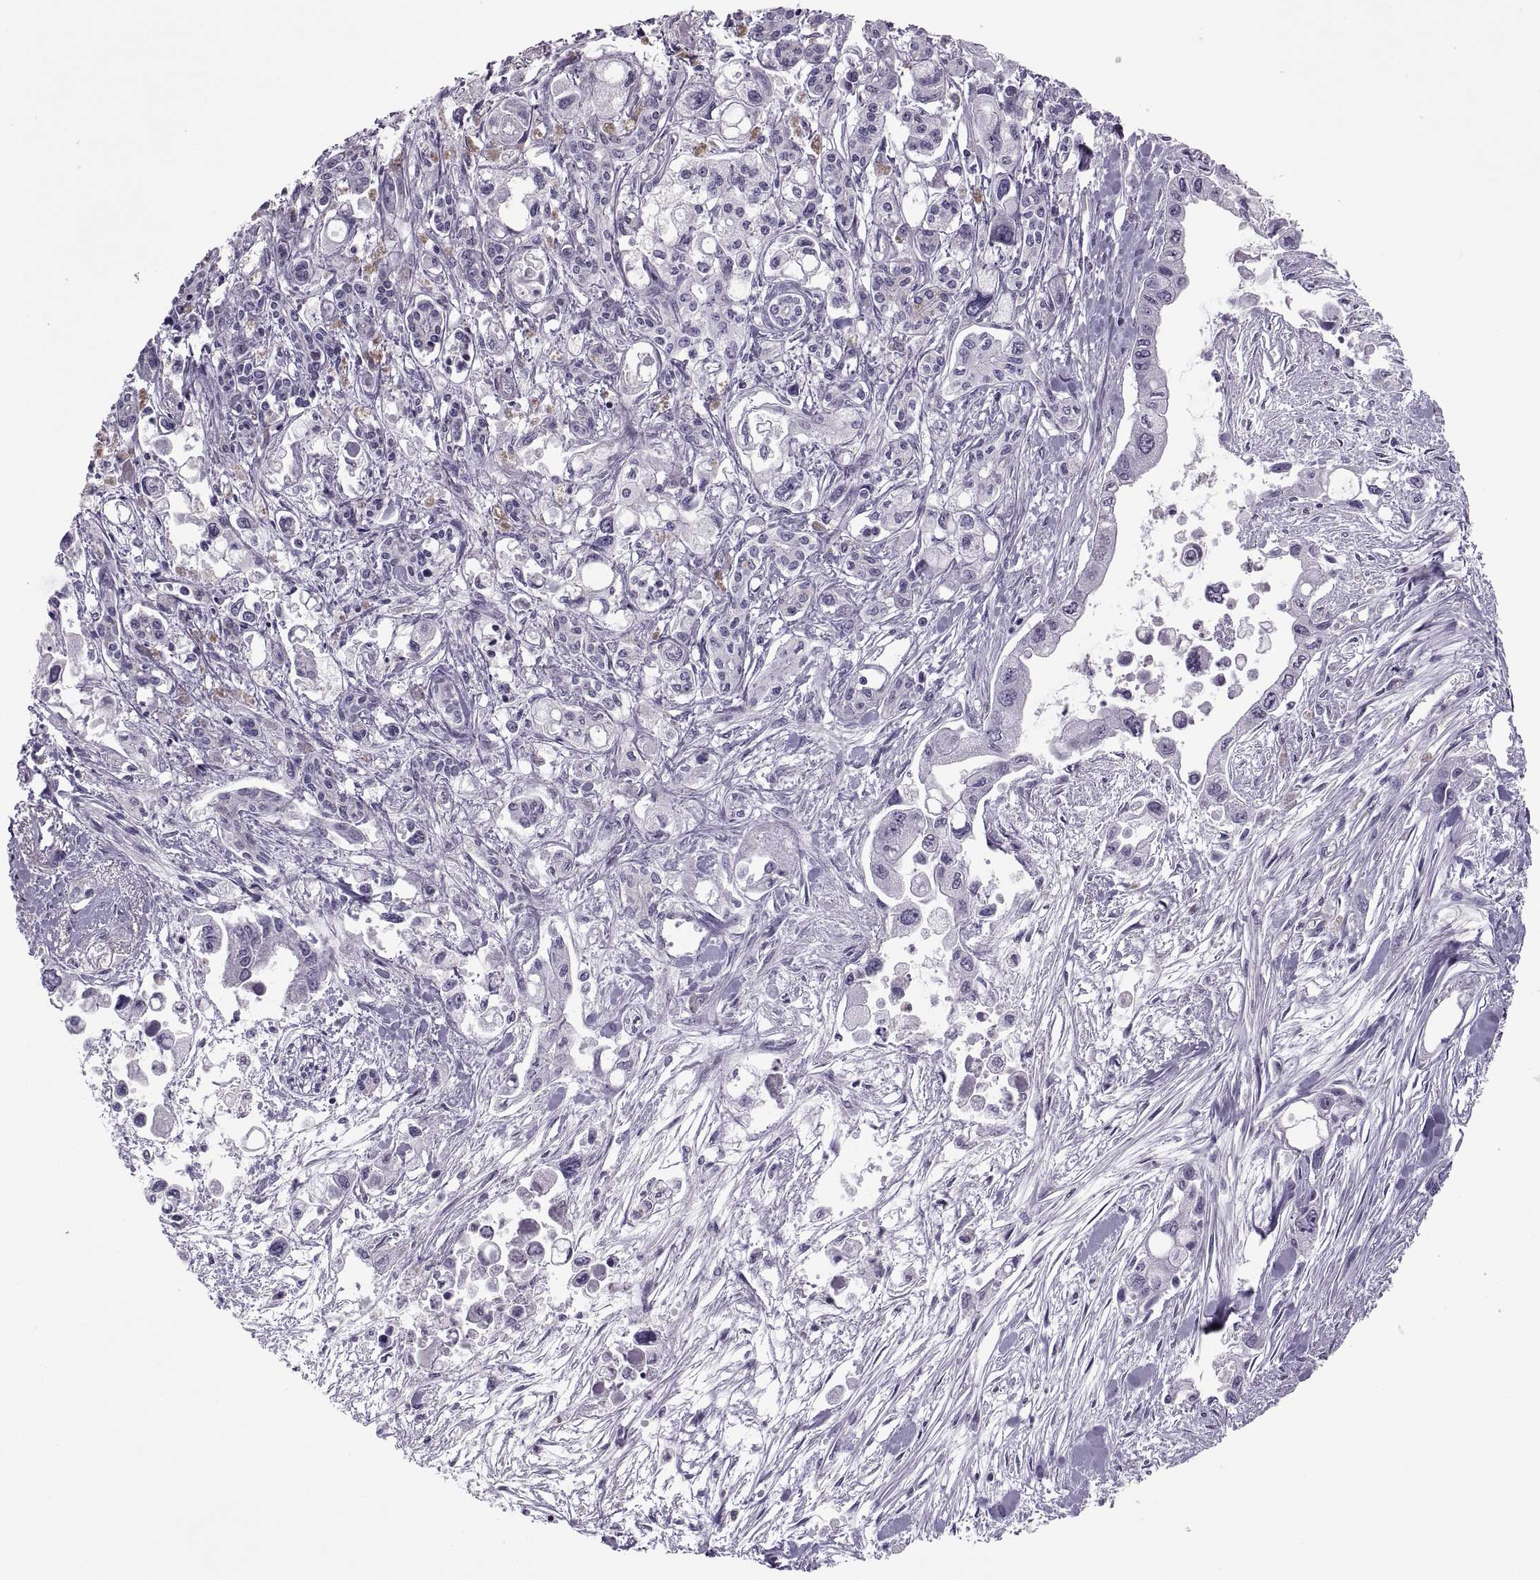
{"staining": {"intensity": "negative", "quantity": "none", "location": "none"}, "tissue": "pancreatic cancer", "cell_type": "Tumor cells", "image_type": "cancer", "snomed": [{"axis": "morphology", "description": "Adenocarcinoma, NOS"}, {"axis": "topography", "description": "Pancreas"}], "caption": "Pancreatic cancer (adenocarcinoma) was stained to show a protein in brown. There is no significant expression in tumor cells. (DAB (3,3'-diaminobenzidine) immunohistochemistry (IHC), high magnification).", "gene": "ODF3", "patient": {"sex": "female", "age": 61}}